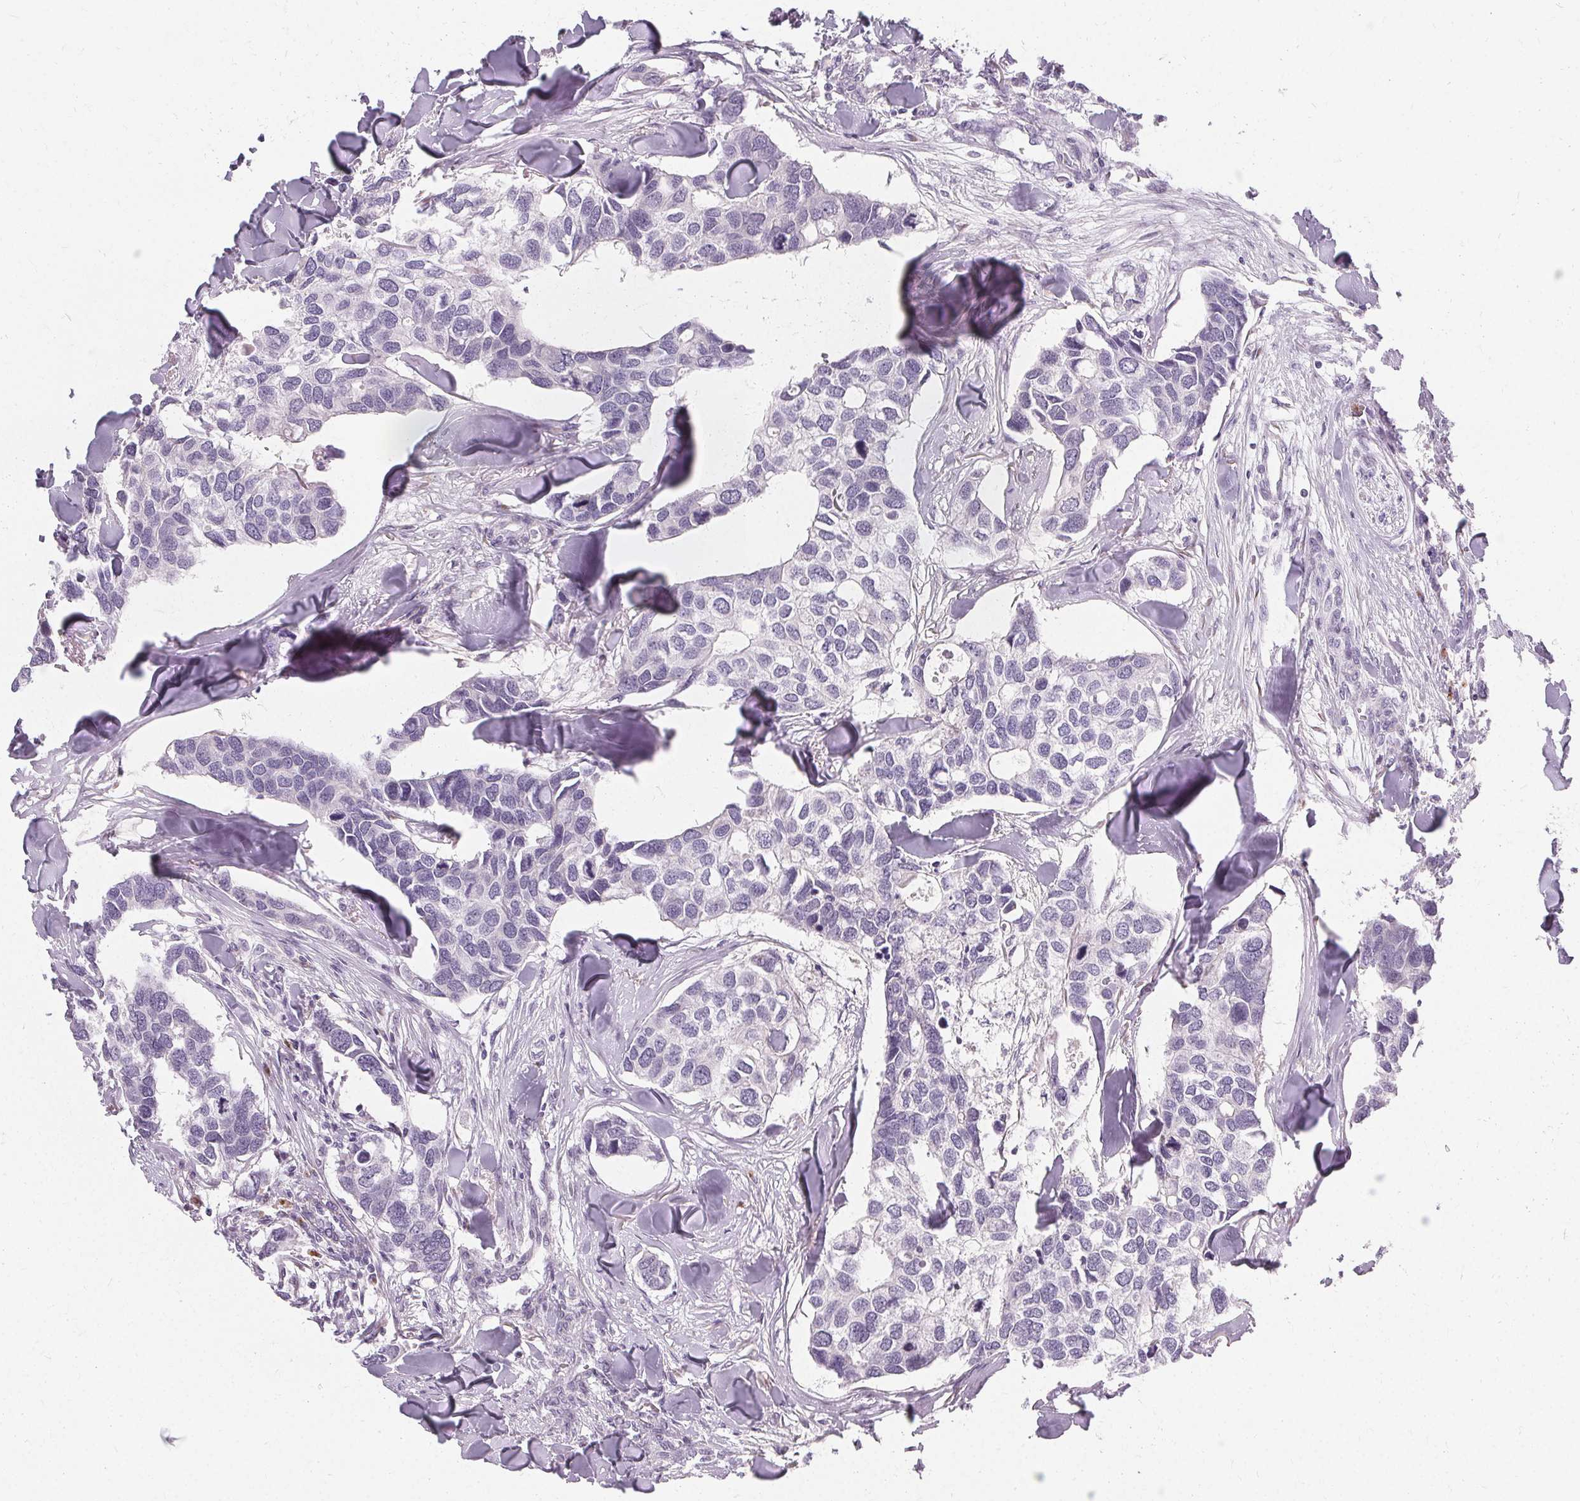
{"staining": {"intensity": "negative", "quantity": "none", "location": "none"}, "tissue": "breast cancer", "cell_type": "Tumor cells", "image_type": "cancer", "snomed": [{"axis": "morphology", "description": "Duct carcinoma"}, {"axis": "topography", "description": "Breast"}], "caption": "The photomicrograph shows no significant positivity in tumor cells of breast cancer (intraductal carcinoma). Brightfield microscopy of immunohistochemistry (IHC) stained with DAB (3,3'-diaminobenzidine) (brown) and hematoxylin (blue), captured at high magnification.", "gene": "FCRL3", "patient": {"sex": "female", "age": 83}}